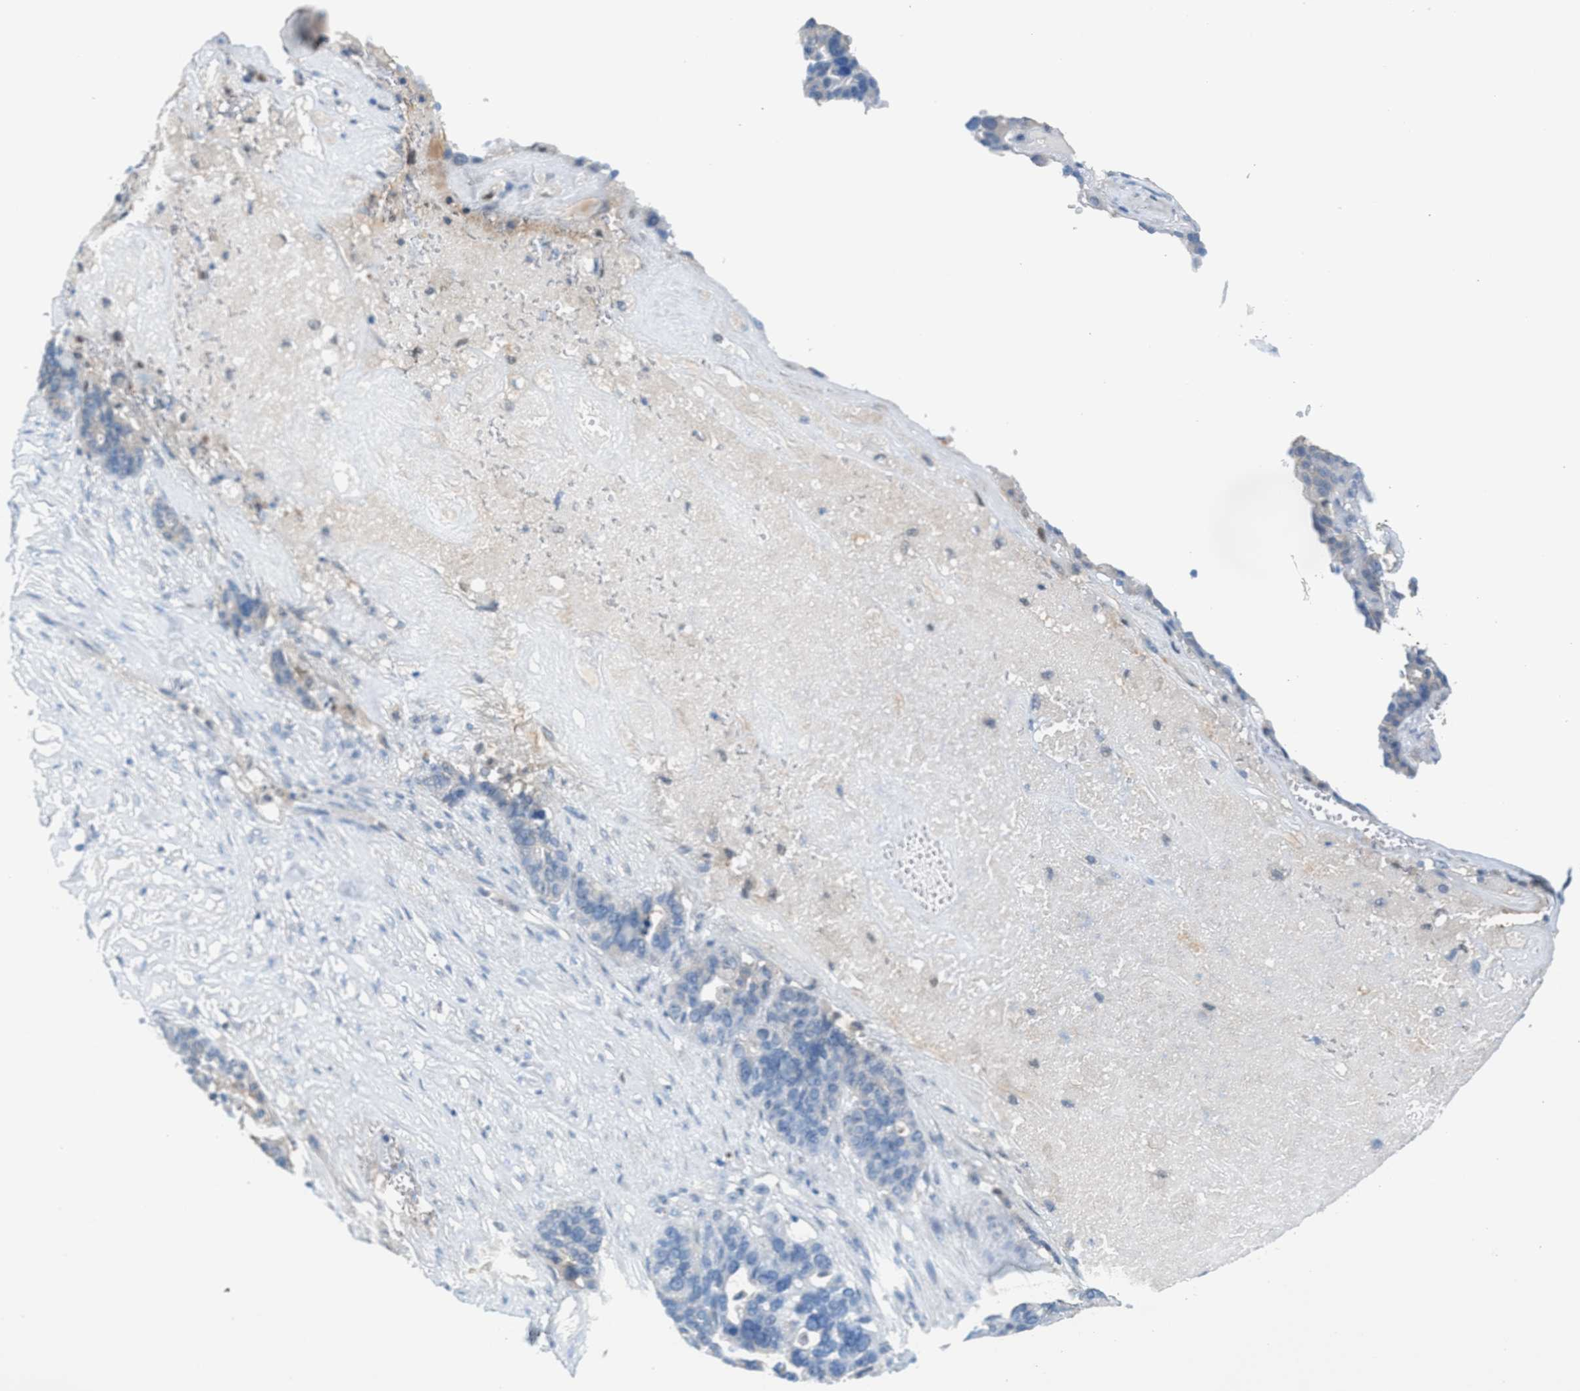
{"staining": {"intensity": "negative", "quantity": "none", "location": "none"}, "tissue": "ovarian cancer", "cell_type": "Tumor cells", "image_type": "cancer", "snomed": [{"axis": "morphology", "description": "Cystadenocarcinoma, serous, NOS"}, {"axis": "topography", "description": "Ovary"}], "caption": "This is an immunohistochemistry micrograph of ovarian serous cystadenocarcinoma. There is no positivity in tumor cells.", "gene": "PPM1D", "patient": {"sex": "female", "age": 59}}